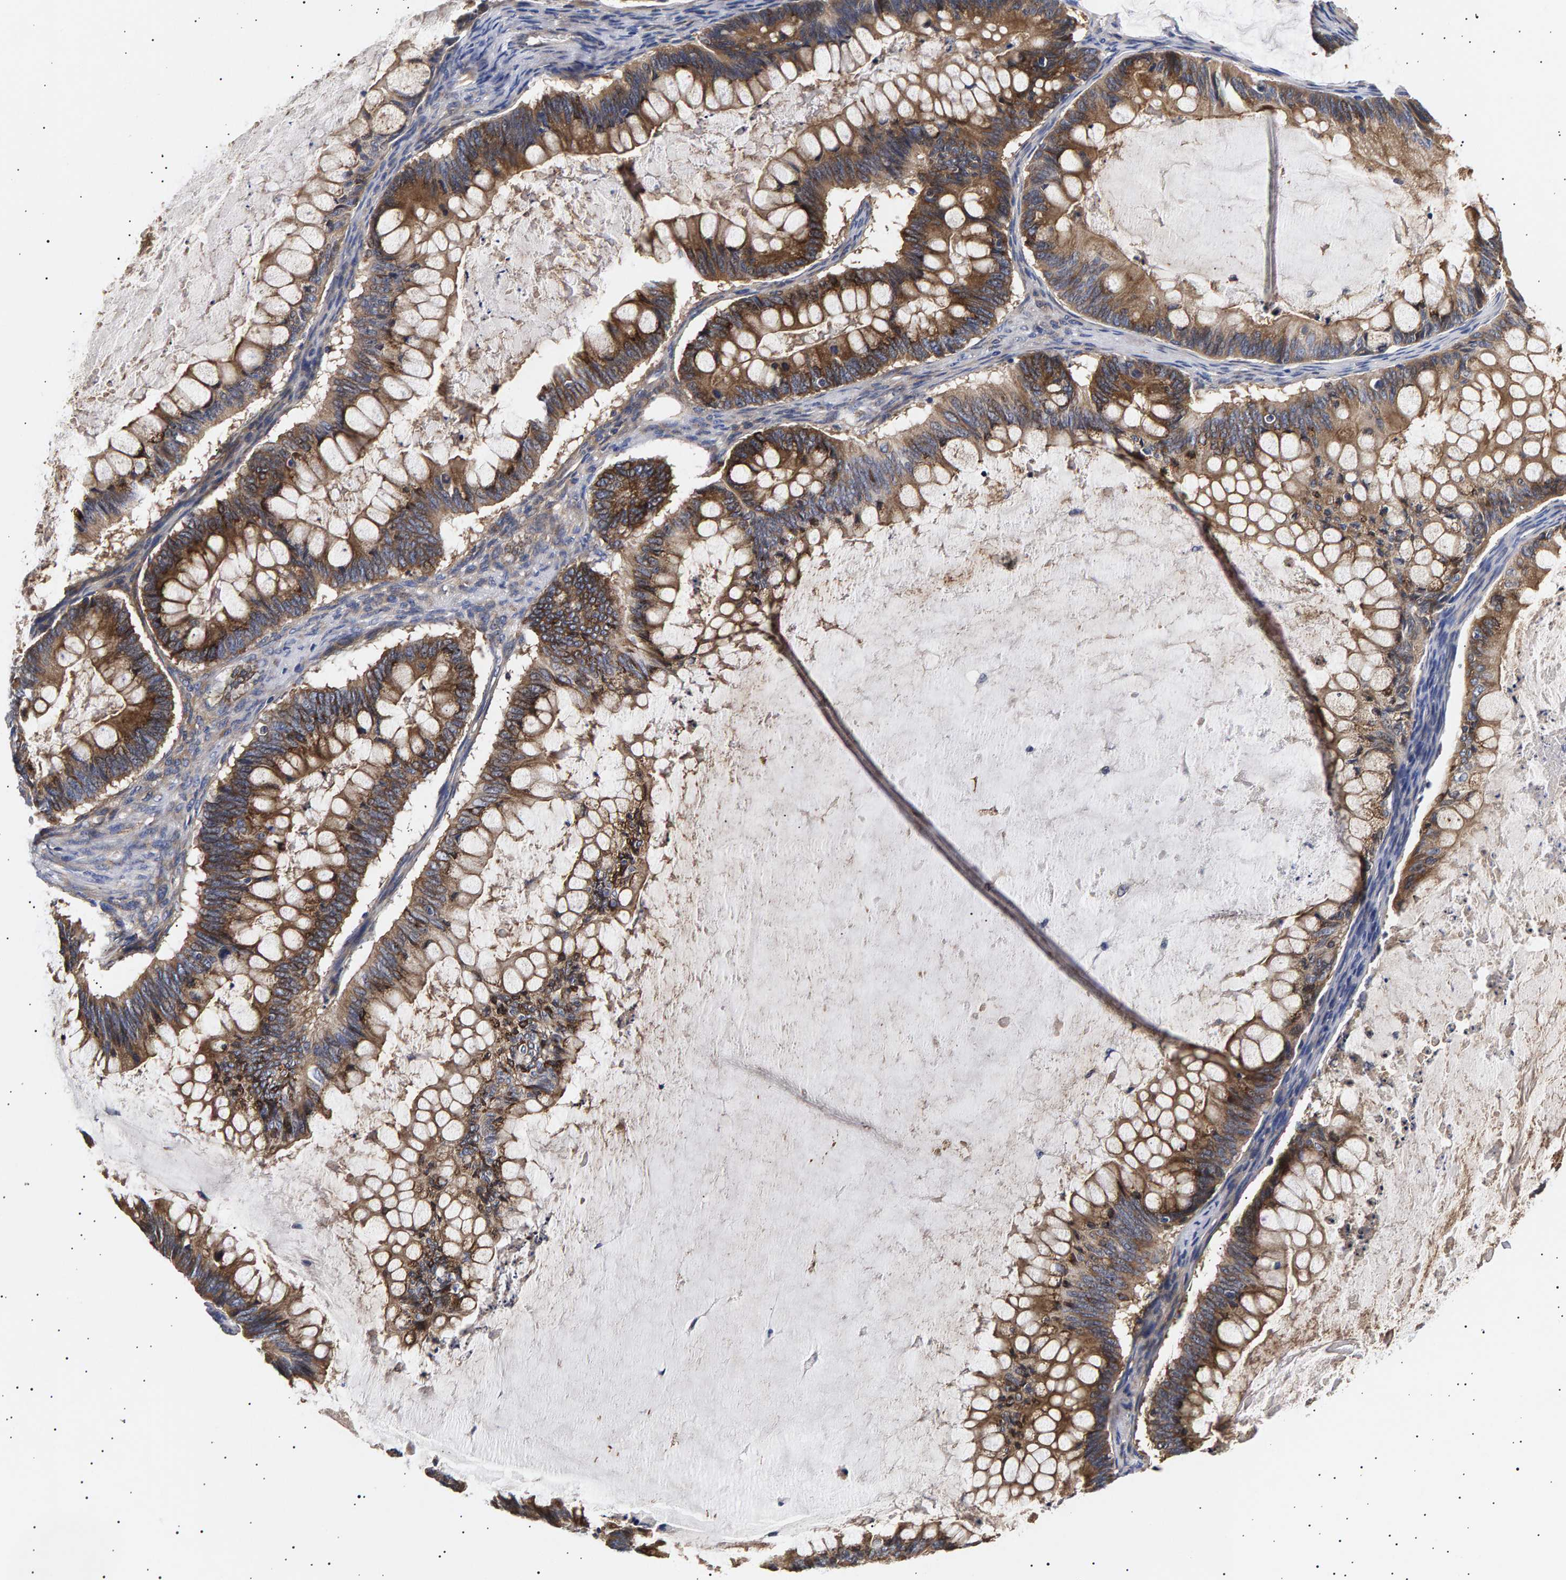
{"staining": {"intensity": "moderate", "quantity": ">75%", "location": "cytoplasmic/membranous"}, "tissue": "ovarian cancer", "cell_type": "Tumor cells", "image_type": "cancer", "snomed": [{"axis": "morphology", "description": "Cystadenocarcinoma, mucinous, NOS"}, {"axis": "topography", "description": "Ovary"}], "caption": "IHC of mucinous cystadenocarcinoma (ovarian) demonstrates medium levels of moderate cytoplasmic/membranous positivity in approximately >75% of tumor cells.", "gene": "ANKRD40", "patient": {"sex": "female", "age": 61}}